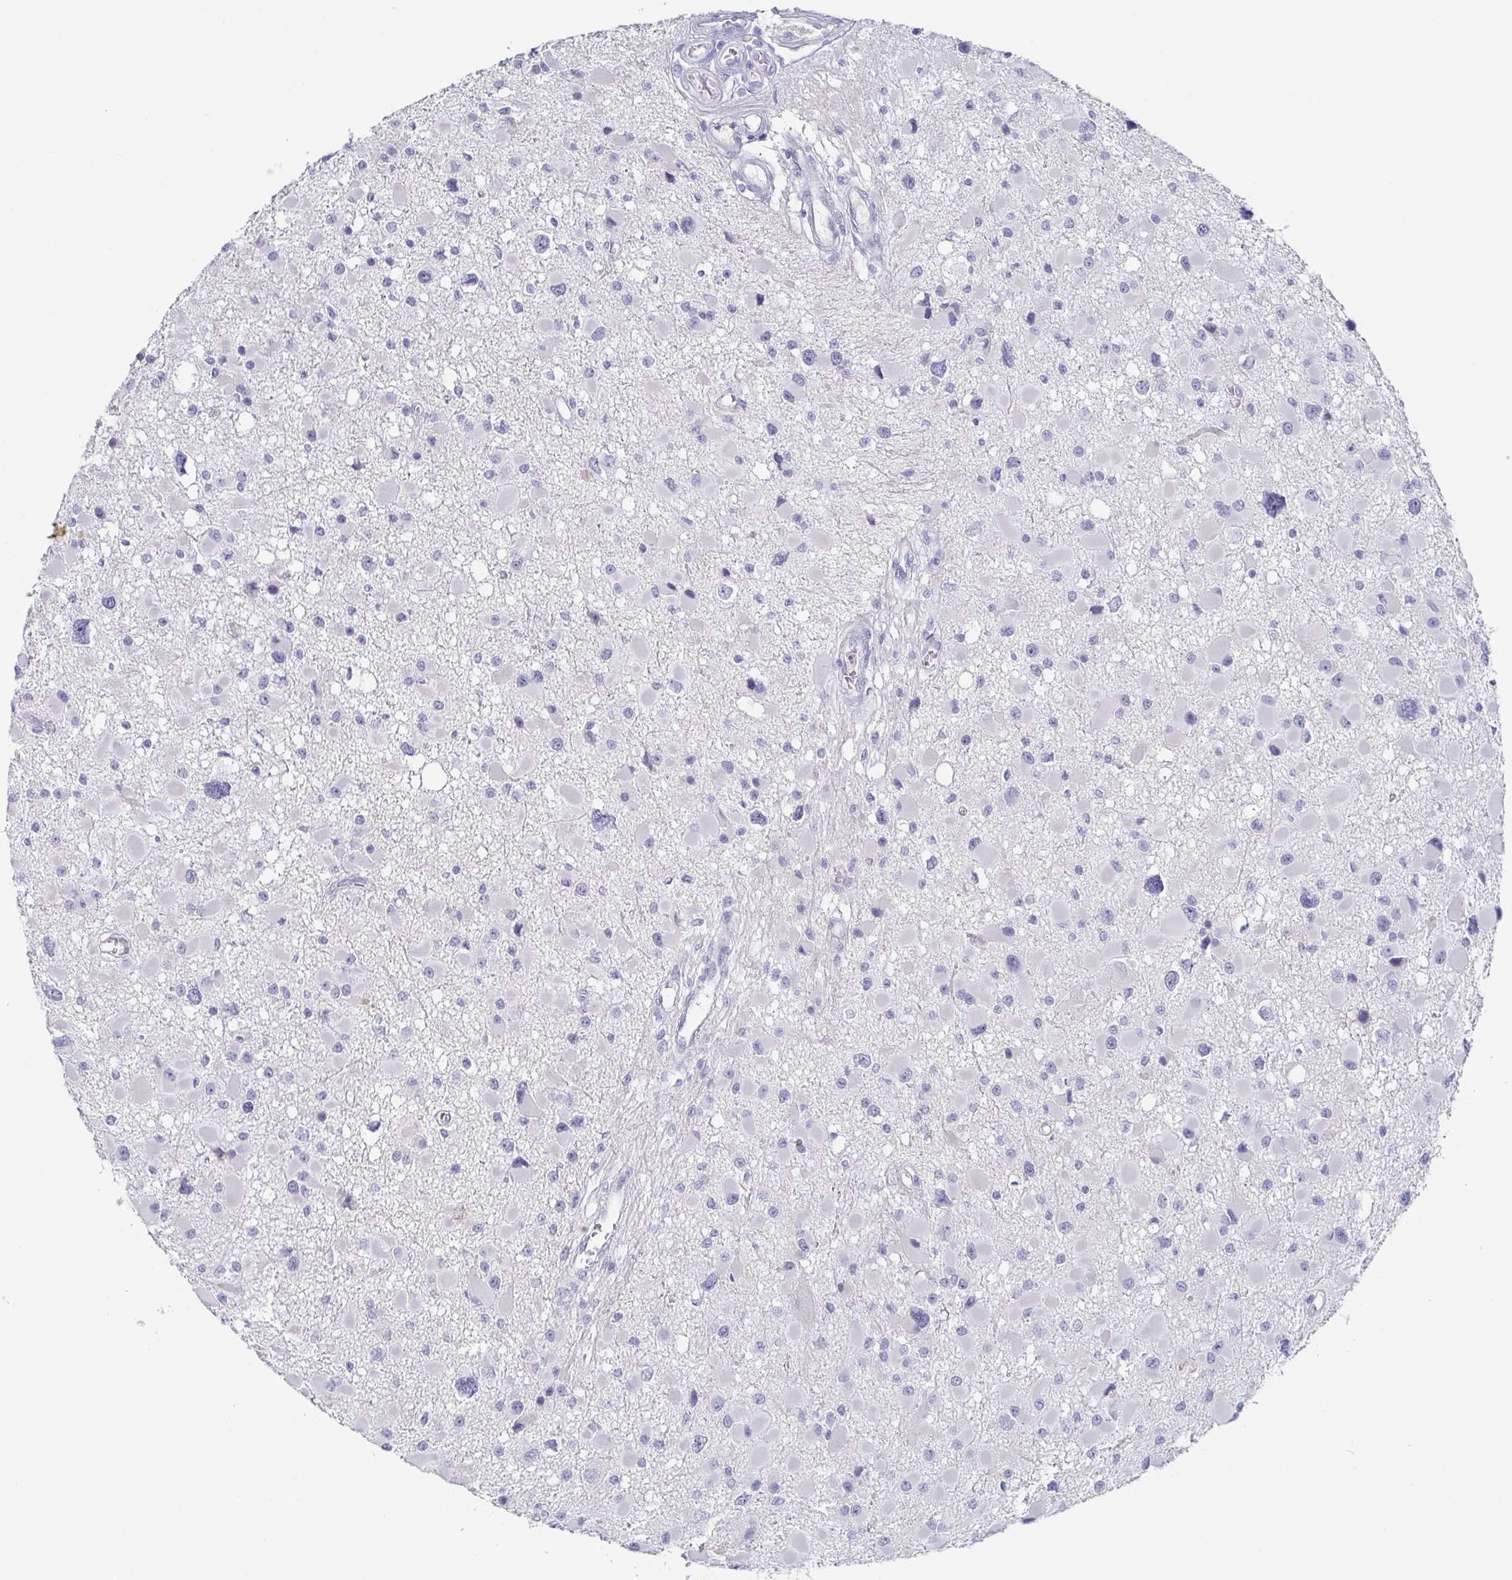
{"staining": {"intensity": "negative", "quantity": "none", "location": "none"}, "tissue": "glioma", "cell_type": "Tumor cells", "image_type": "cancer", "snomed": [{"axis": "morphology", "description": "Glioma, malignant, High grade"}, {"axis": "topography", "description": "Brain"}], "caption": "Immunohistochemistry (IHC) of malignant glioma (high-grade) demonstrates no staining in tumor cells.", "gene": "RHOV", "patient": {"sex": "male", "age": 54}}